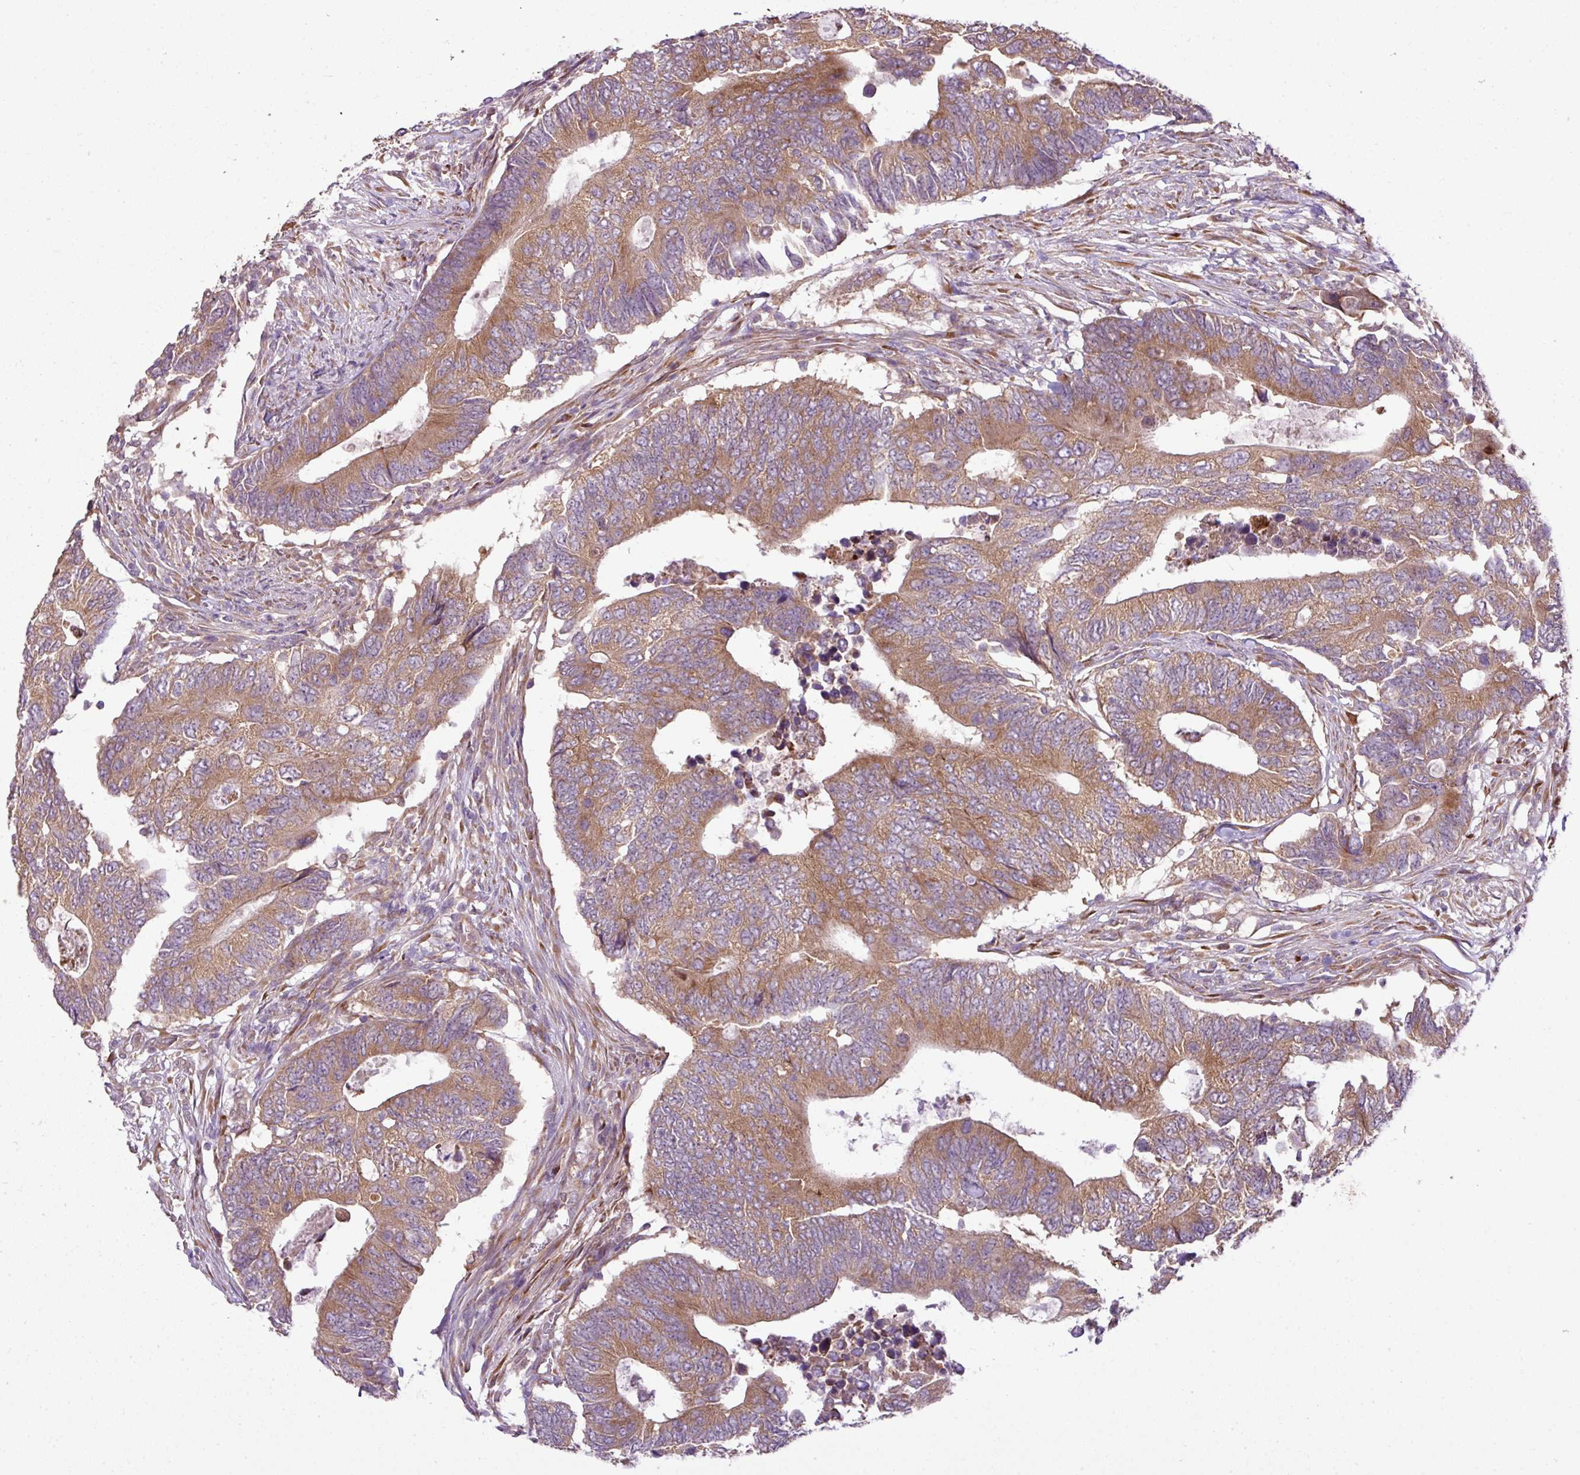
{"staining": {"intensity": "moderate", "quantity": ">75%", "location": "cytoplasmic/membranous"}, "tissue": "colorectal cancer", "cell_type": "Tumor cells", "image_type": "cancer", "snomed": [{"axis": "morphology", "description": "Adenocarcinoma, NOS"}, {"axis": "topography", "description": "Colon"}], "caption": "Immunohistochemical staining of colorectal cancer (adenocarcinoma) displays medium levels of moderate cytoplasmic/membranous positivity in about >75% of tumor cells.", "gene": "DNAAF4", "patient": {"sex": "male", "age": 87}}